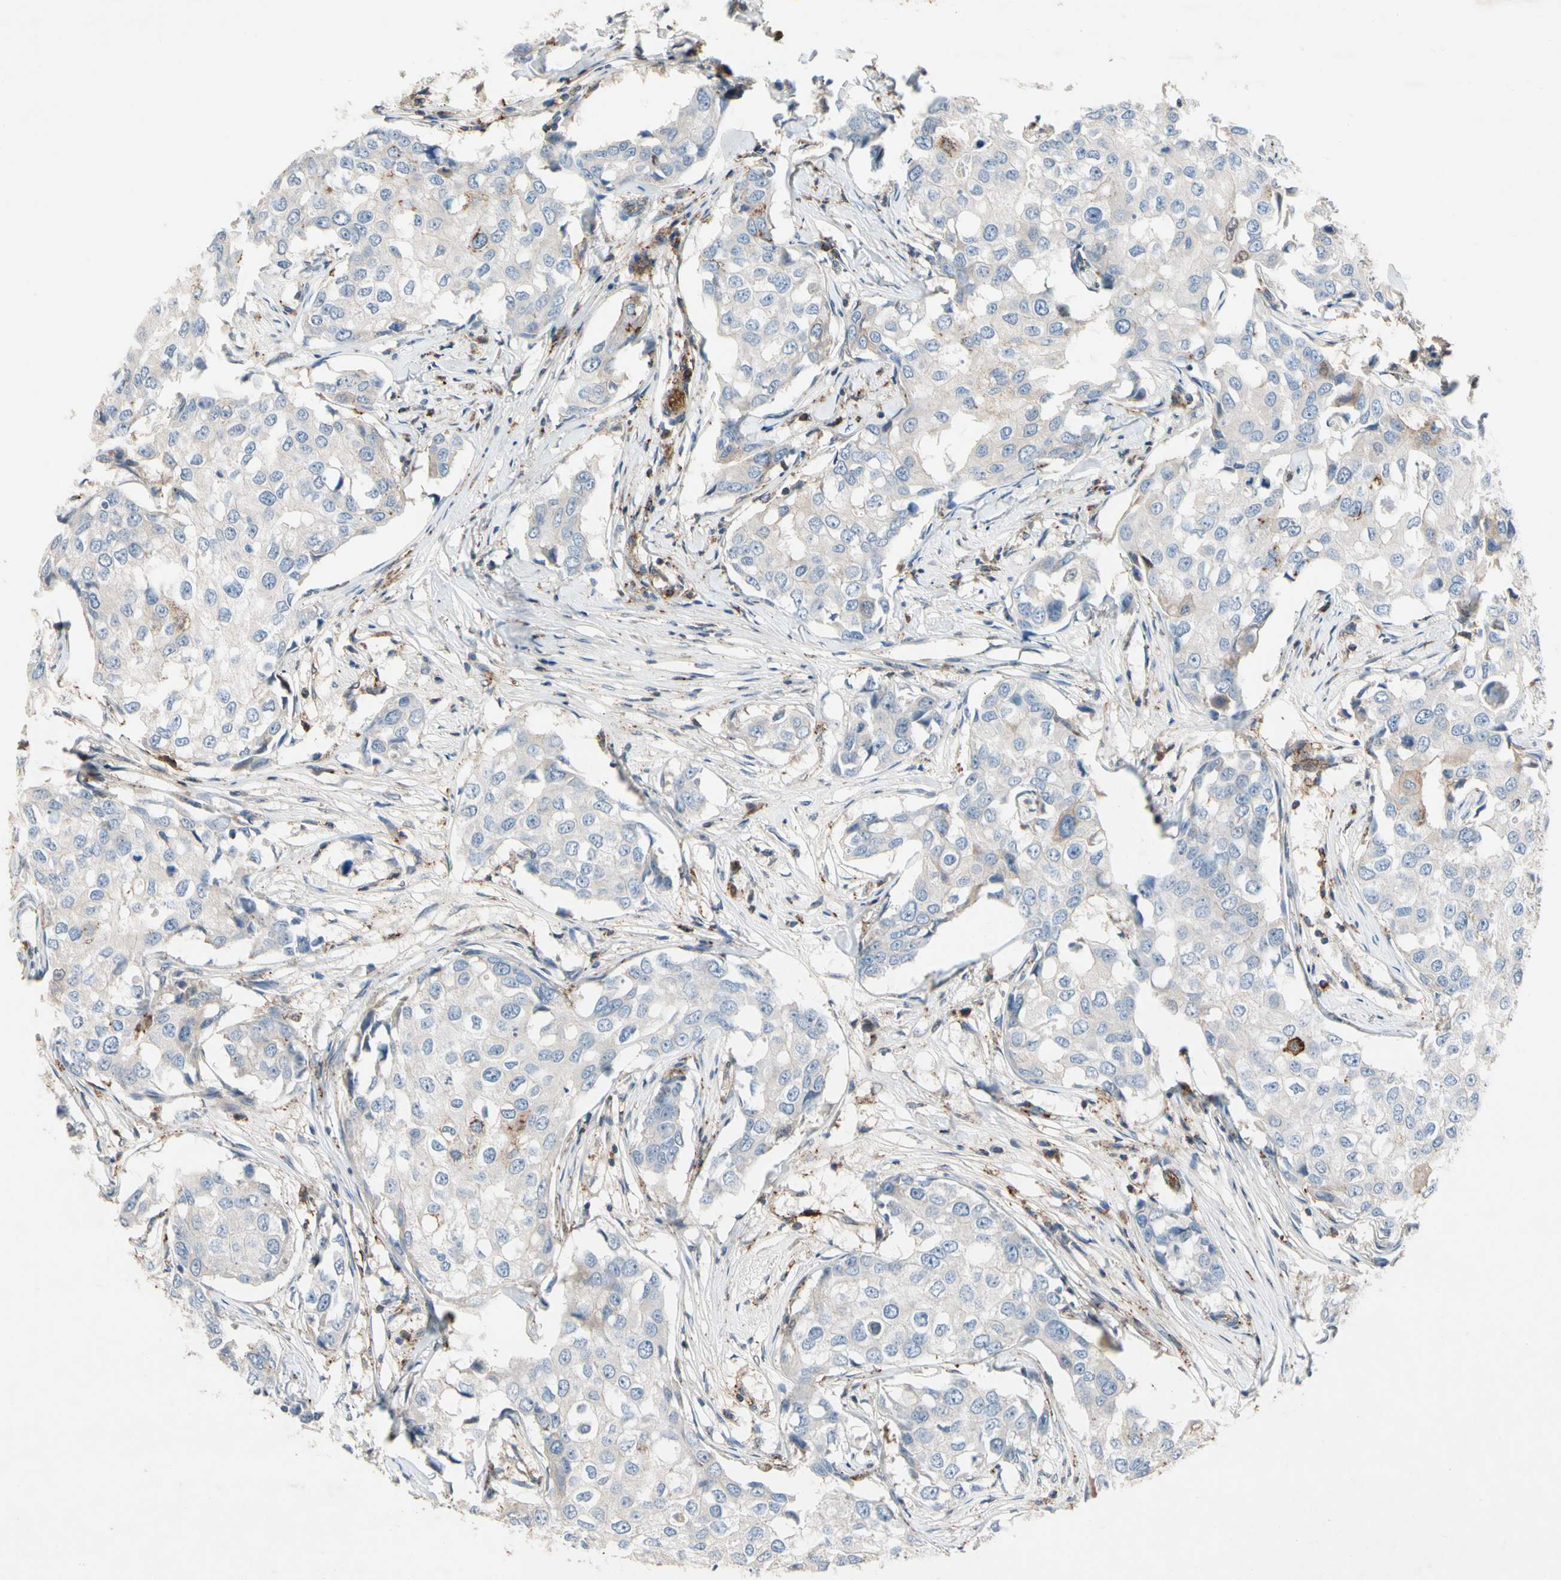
{"staining": {"intensity": "moderate", "quantity": "<25%", "location": "cytoplasmic/membranous"}, "tissue": "breast cancer", "cell_type": "Tumor cells", "image_type": "cancer", "snomed": [{"axis": "morphology", "description": "Duct carcinoma"}, {"axis": "topography", "description": "Breast"}], "caption": "Immunohistochemistry (IHC) (DAB (3,3'-diaminobenzidine)) staining of breast infiltrating ductal carcinoma reveals moderate cytoplasmic/membranous protein staining in approximately <25% of tumor cells.", "gene": "NDFIP2", "patient": {"sex": "female", "age": 27}}